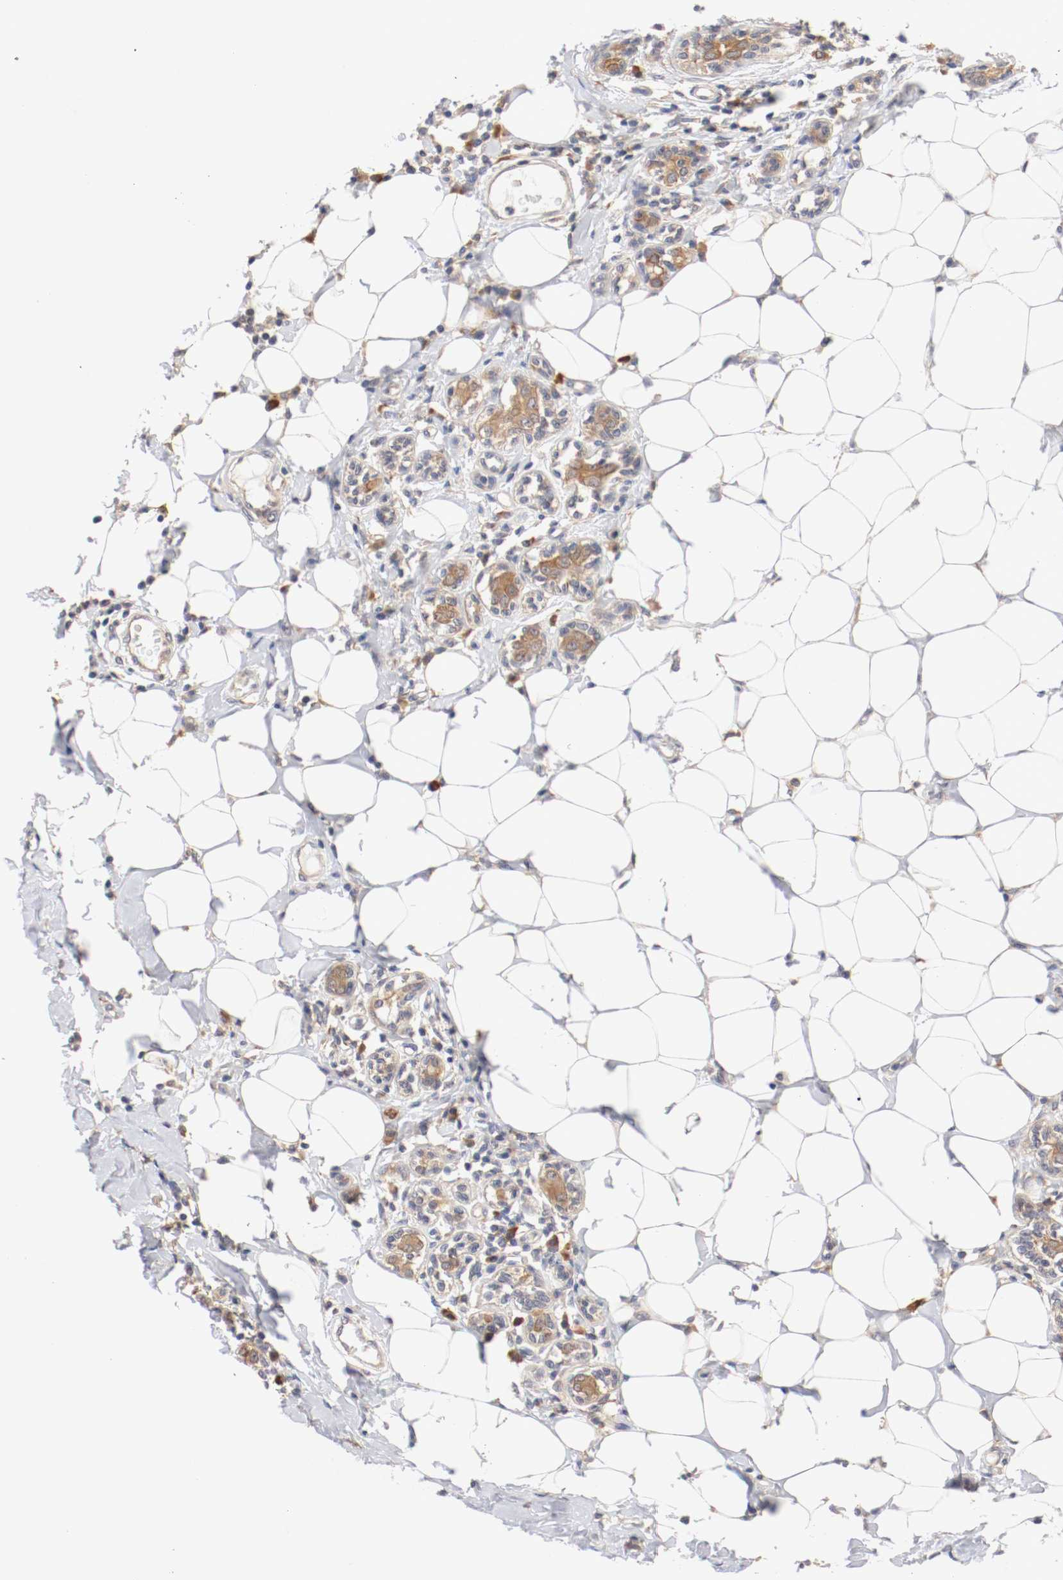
{"staining": {"intensity": "moderate", "quantity": ">75%", "location": "cytoplasmic/membranous"}, "tissue": "breast cancer", "cell_type": "Tumor cells", "image_type": "cancer", "snomed": [{"axis": "morphology", "description": "Duct carcinoma"}, {"axis": "topography", "description": "Breast"}], "caption": "Immunohistochemical staining of breast infiltrating ductal carcinoma displays moderate cytoplasmic/membranous protein positivity in approximately >75% of tumor cells.", "gene": "FKBP3", "patient": {"sex": "female", "age": 40}}